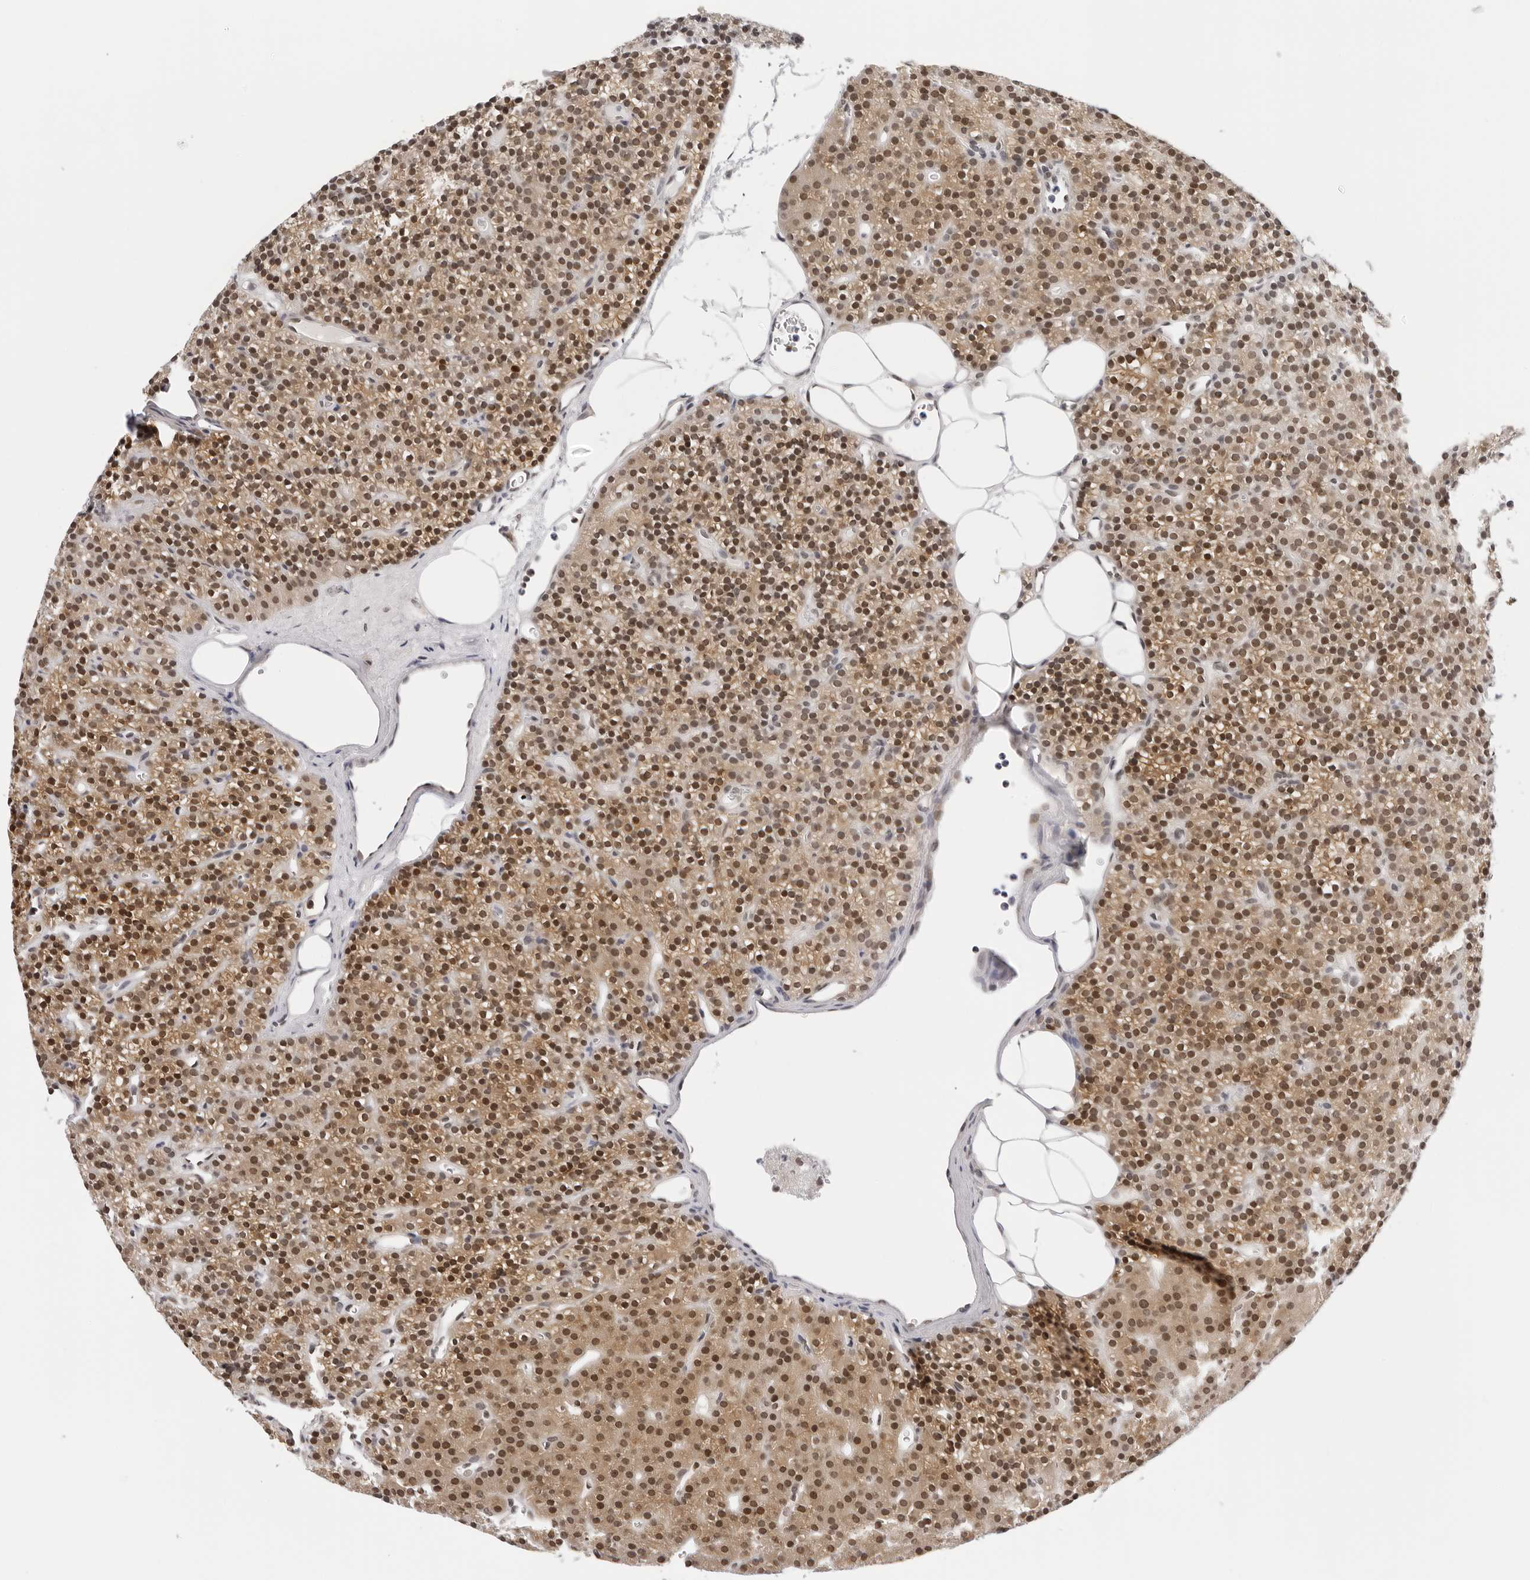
{"staining": {"intensity": "moderate", "quantity": ">75%", "location": "cytoplasmic/membranous,nuclear"}, "tissue": "parathyroid gland", "cell_type": "Glandular cells", "image_type": "normal", "snomed": [{"axis": "morphology", "description": "Normal tissue, NOS"}, {"axis": "morphology", "description": "Hyperplasia, NOS"}, {"axis": "topography", "description": "Parathyroid gland"}], "caption": "Parathyroid gland stained for a protein displays moderate cytoplasmic/membranous,nuclear positivity in glandular cells. The protein of interest is stained brown, and the nuclei are stained in blue (DAB IHC with brightfield microscopy, high magnification).", "gene": "WDR77", "patient": {"sex": "male", "age": 44}}